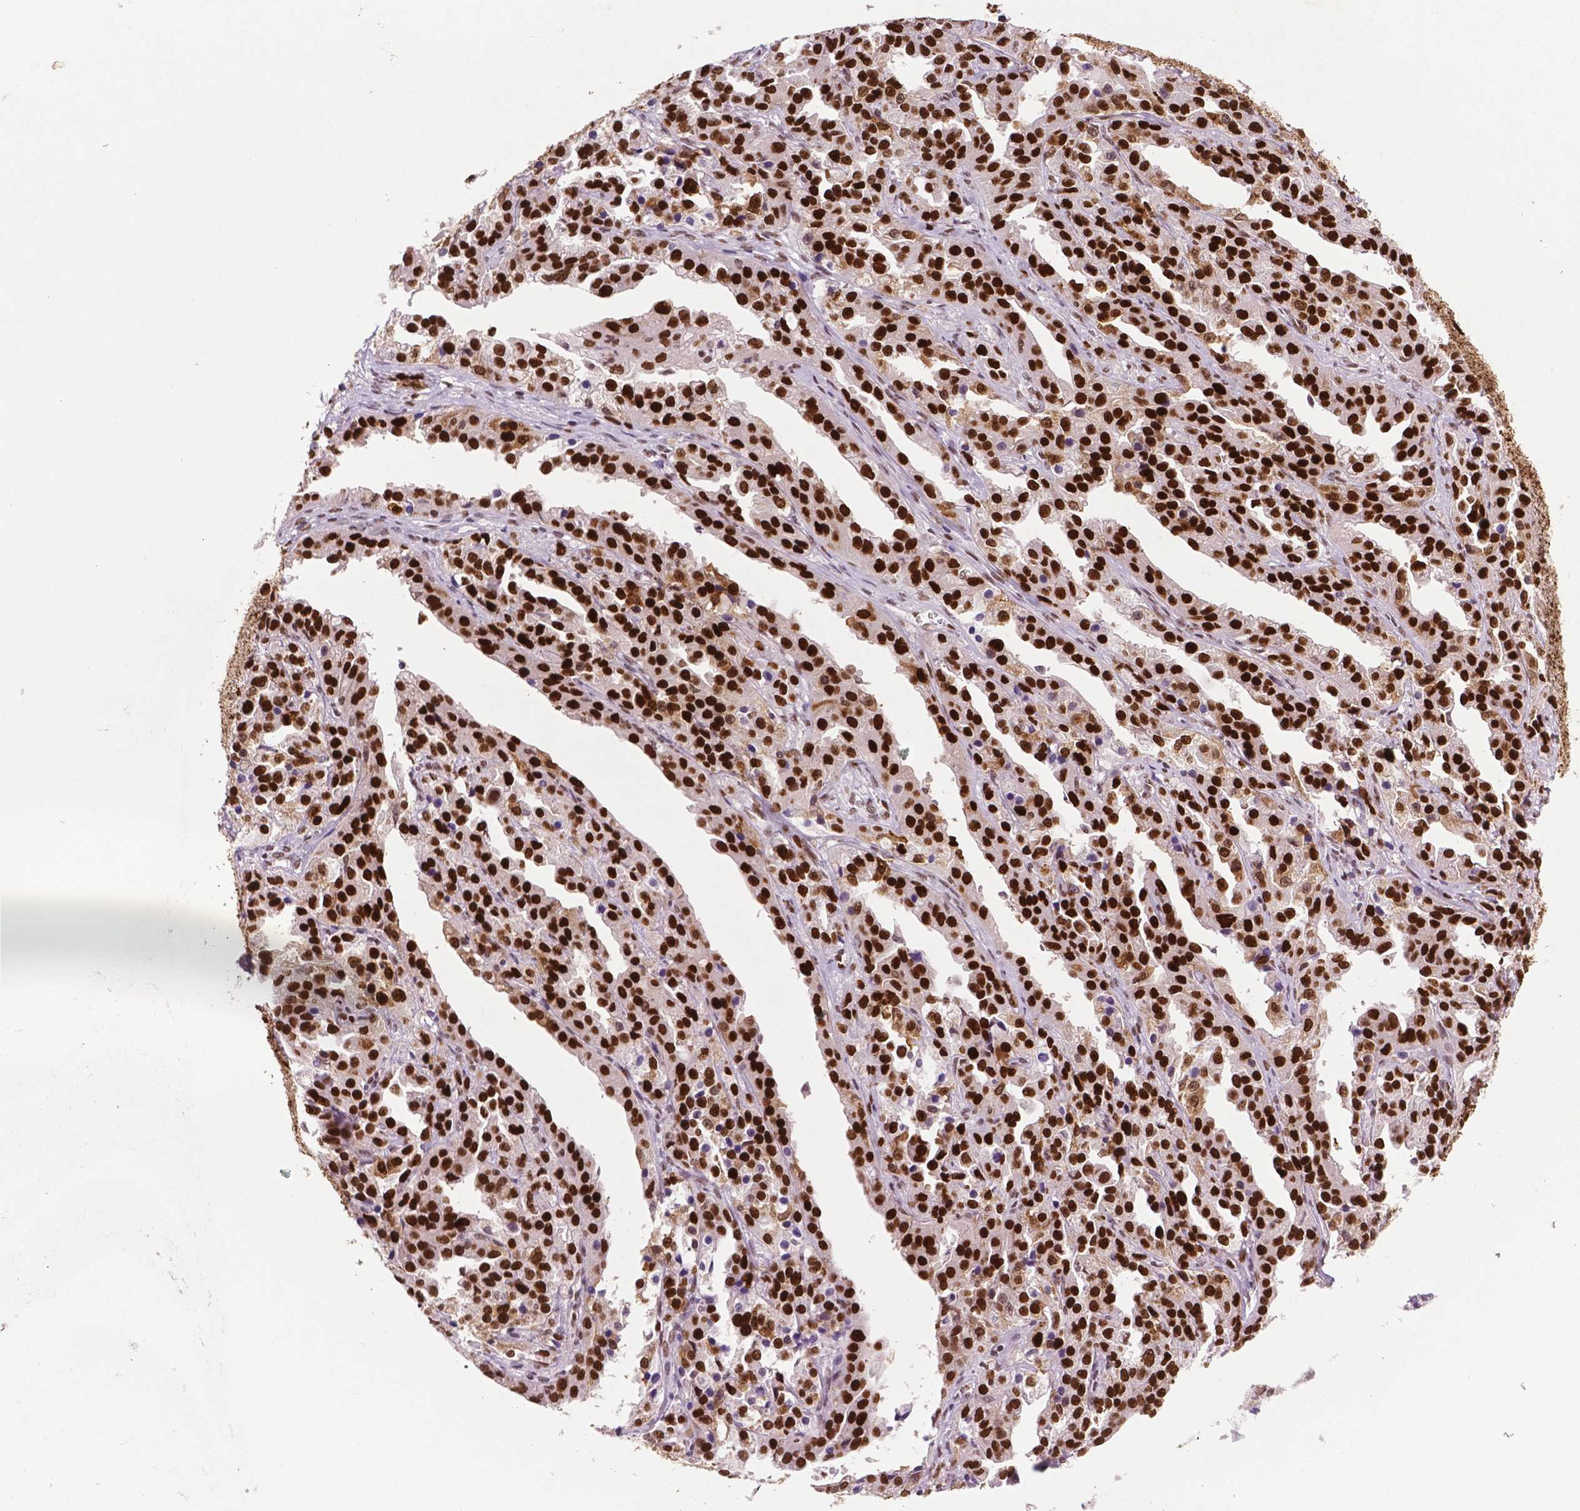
{"staining": {"intensity": "strong", "quantity": ">75%", "location": "nuclear"}, "tissue": "ovarian cancer", "cell_type": "Tumor cells", "image_type": "cancer", "snomed": [{"axis": "morphology", "description": "Cystadenocarcinoma, serous, NOS"}, {"axis": "topography", "description": "Ovary"}], "caption": "Immunohistochemistry (IHC) (DAB (3,3'-diaminobenzidine)) staining of human ovarian serous cystadenocarcinoma exhibits strong nuclear protein positivity in about >75% of tumor cells.", "gene": "MSH6", "patient": {"sex": "female", "age": 75}}